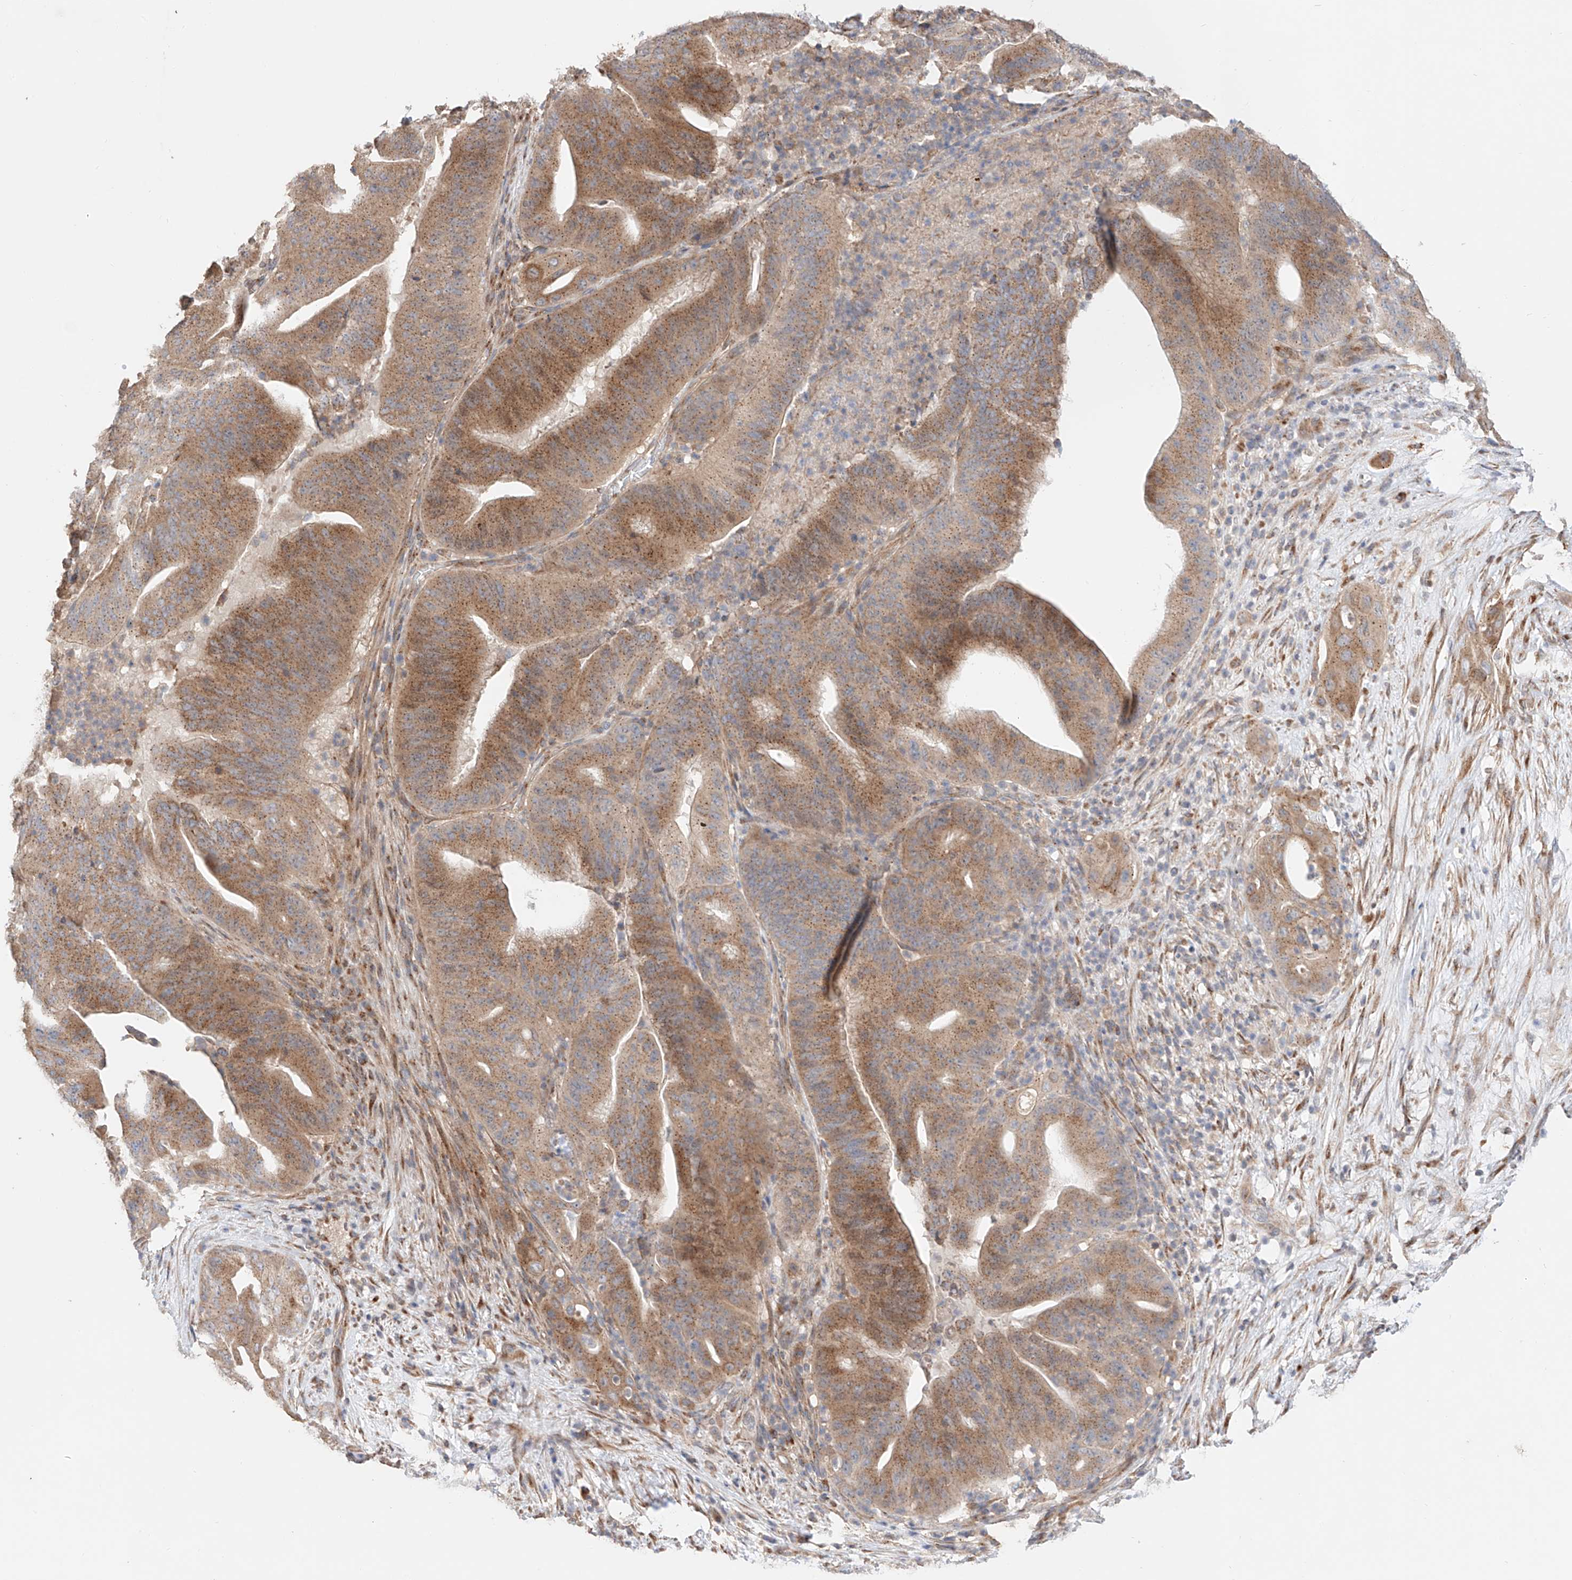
{"staining": {"intensity": "moderate", "quantity": ">75%", "location": "cytoplasmic/membranous"}, "tissue": "pancreatic cancer", "cell_type": "Tumor cells", "image_type": "cancer", "snomed": [{"axis": "morphology", "description": "Adenocarcinoma, NOS"}, {"axis": "topography", "description": "Pancreas"}], "caption": "Protein staining exhibits moderate cytoplasmic/membranous positivity in about >75% of tumor cells in pancreatic adenocarcinoma. The staining was performed using DAB, with brown indicating positive protein expression. Nuclei are stained blue with hematoxylin.", "gene": "MOSPD1", "patient": {"sex": "female", "age": 77}}